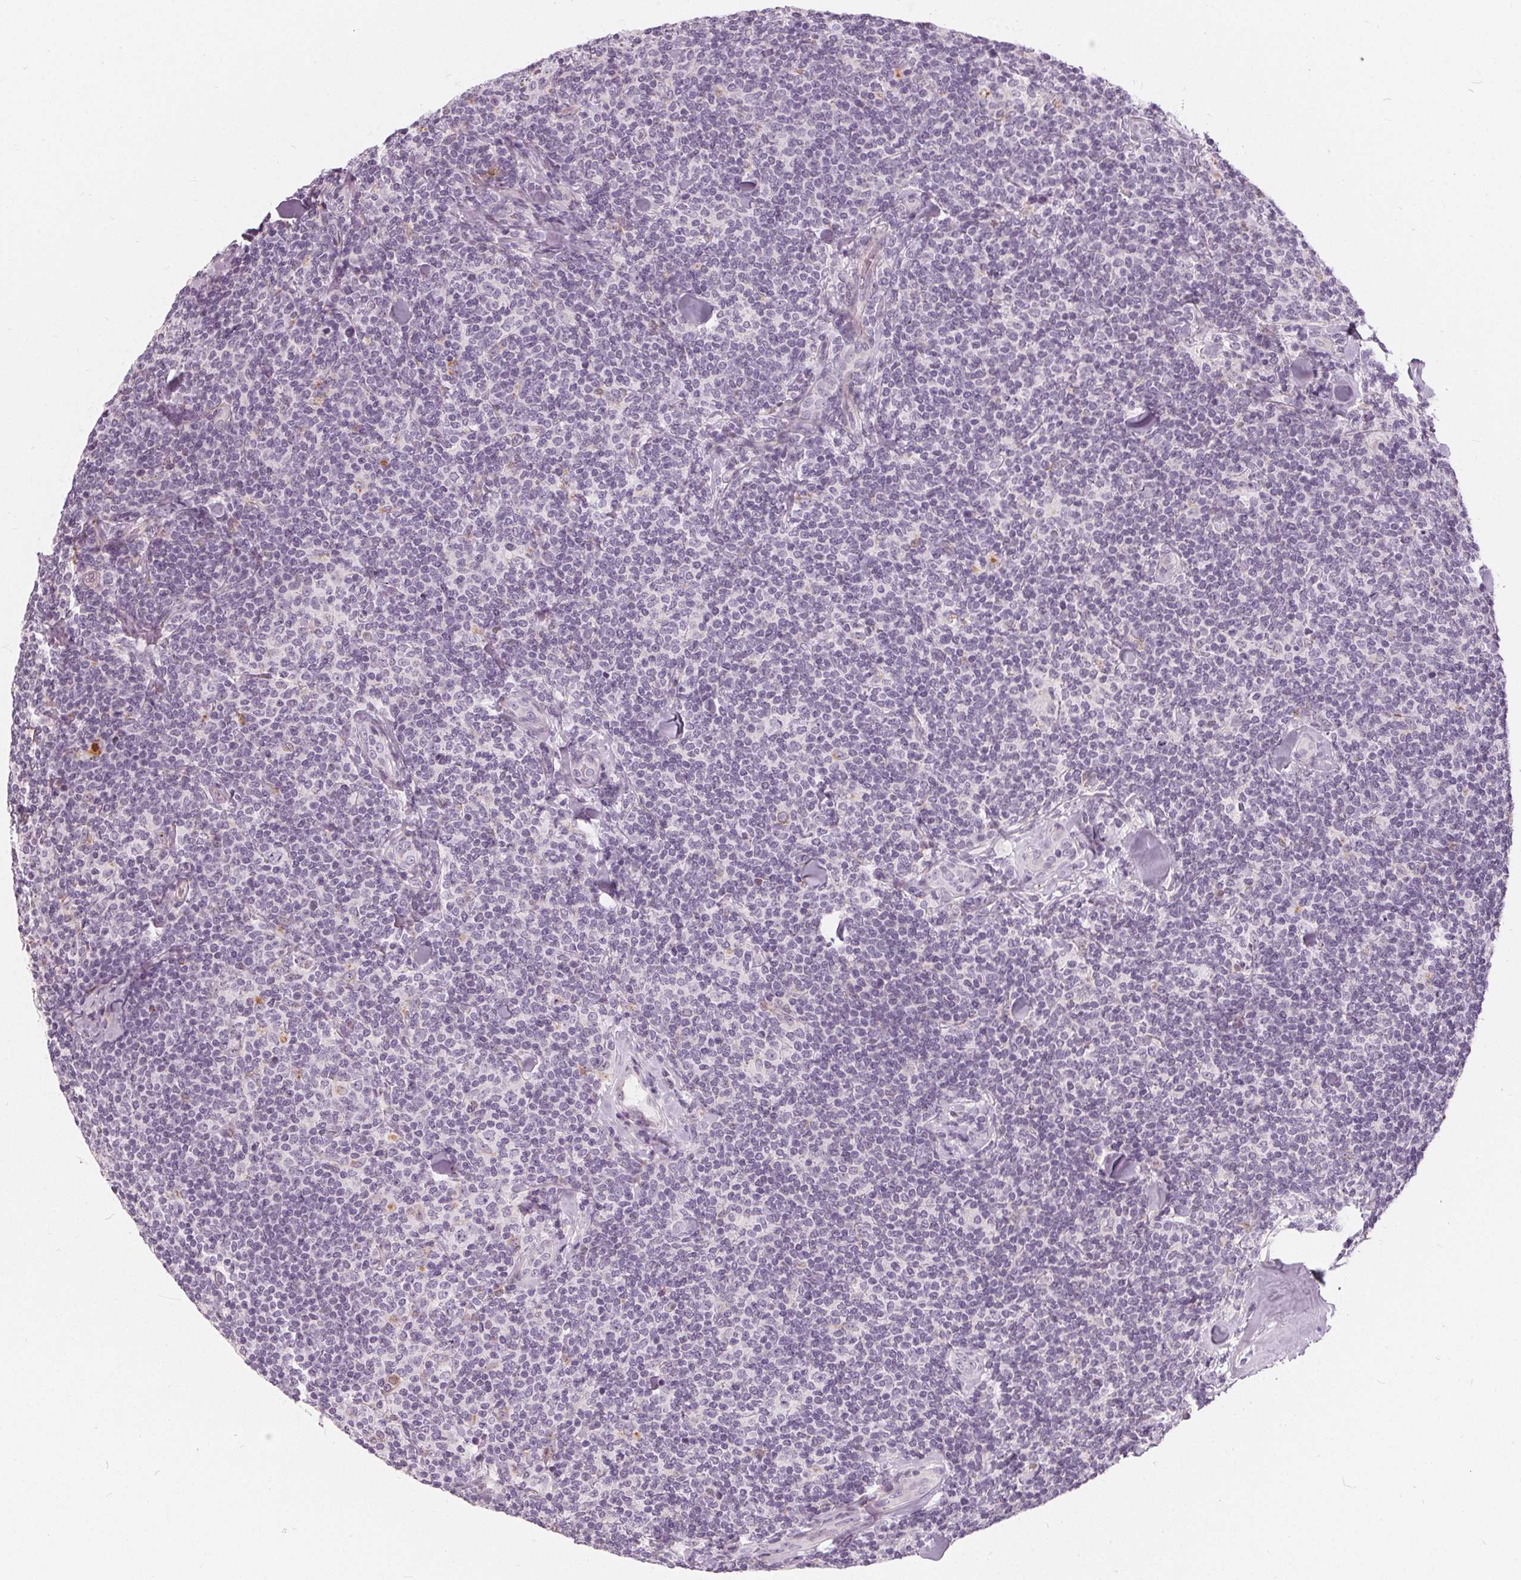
{"staining": {"intensity": "negative", "quantity": "none", "location": "none"}, "tissue": "lymphoma", "cell_type": "Tumor cells", "image_type": "cancer", "snomed": [{"axis": "morphology", "description": "Malignant lymphoma, non-Hodgkin's type, Low grade"}, {"axis": "topography", "description": "Lymph node"}], "caption": "IHC micrograph of neoplastic tissue: human low-grade malignant lymphoma, non-Hodgkin's type stained with DAB demonstrates no significant protein positivity in tumor cells.", "gene": "HOPX", "patient": {"sex": "female", "age": 56}}